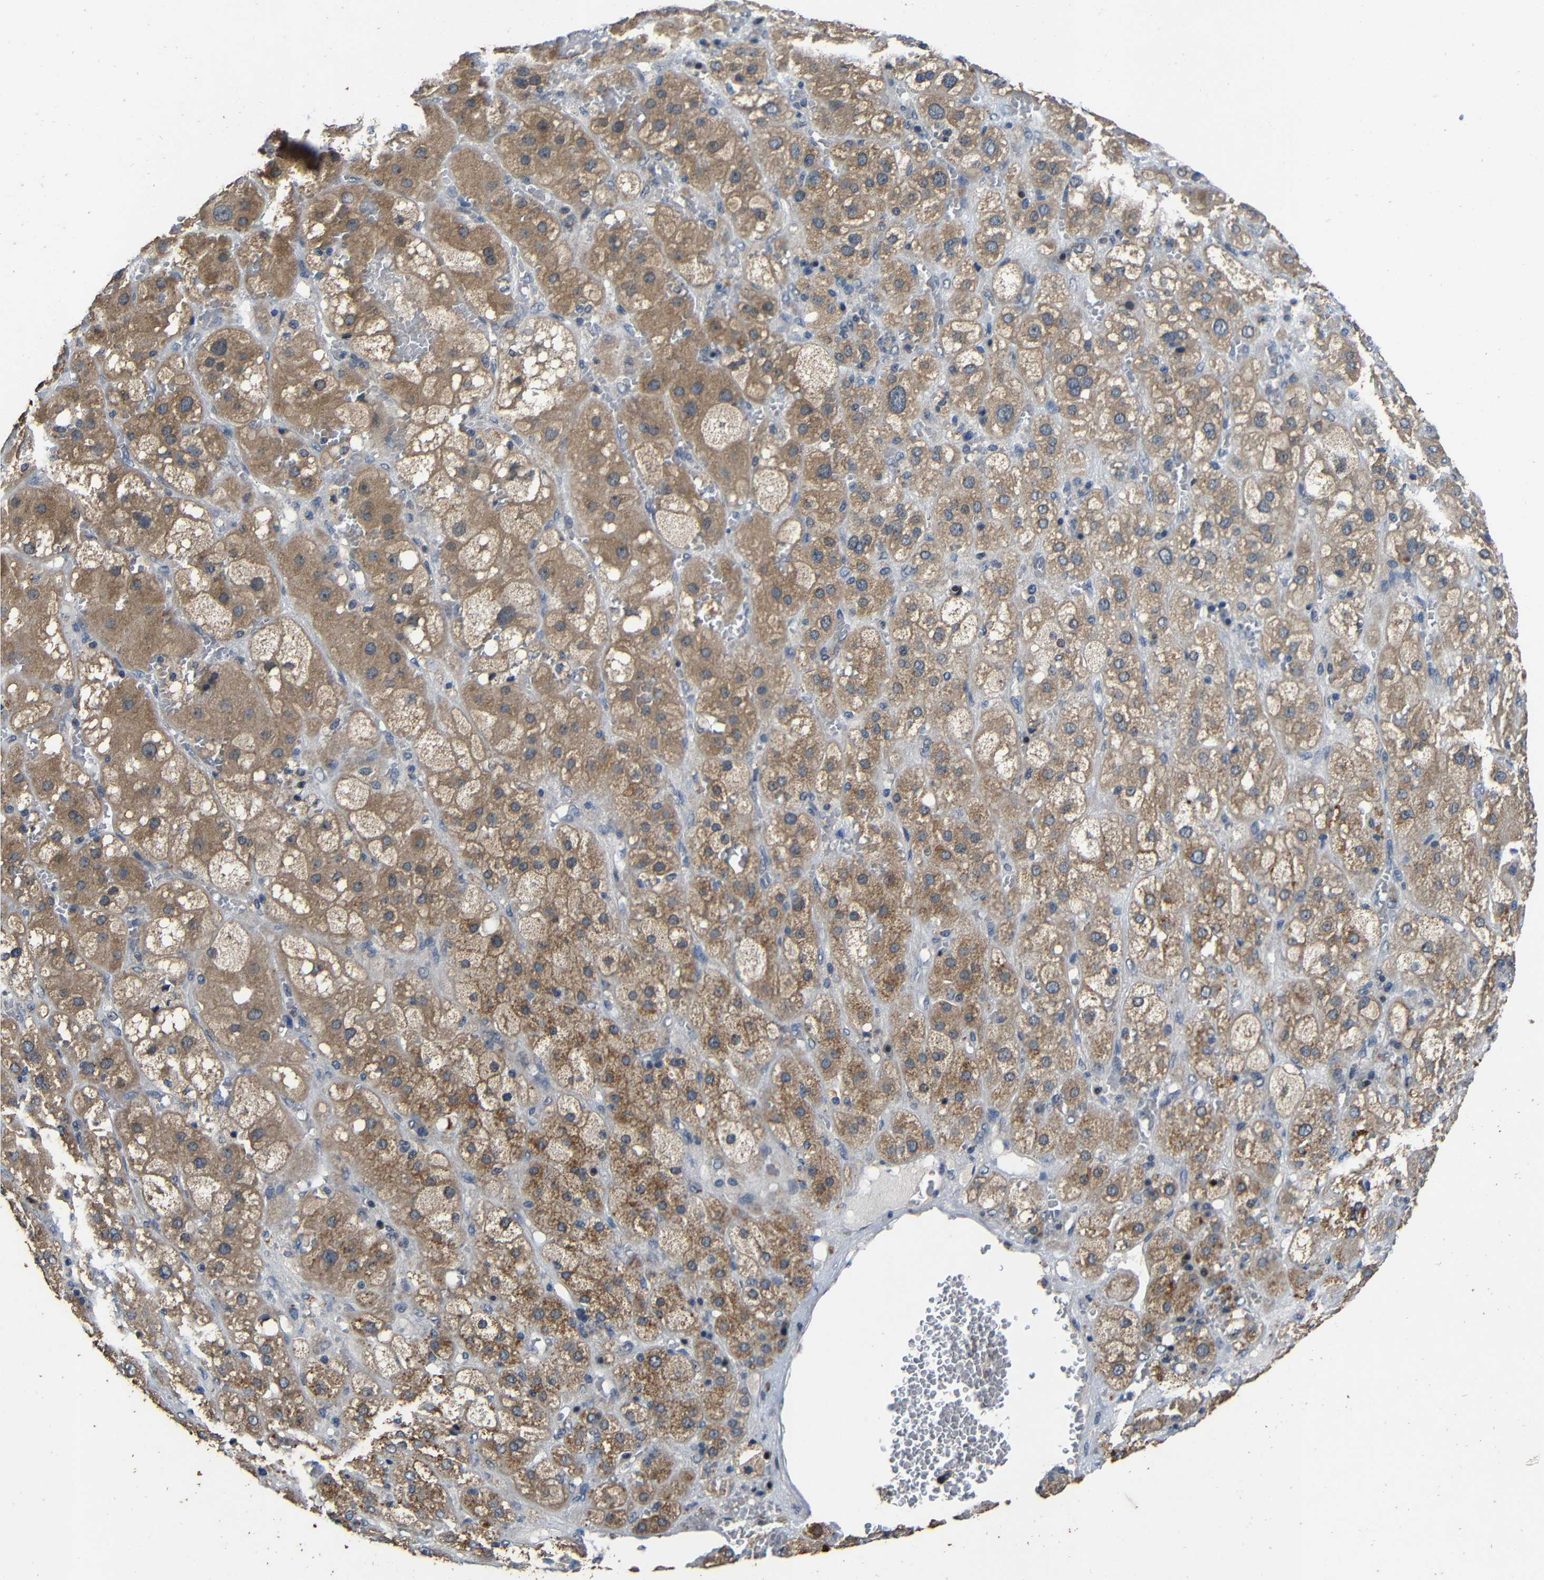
{"staining": {"intensity": "moderate", "quantity": ">75%", "location": "cytoplasmic/membranous"}, "tissue": "adrenal gland", "cell_type": "Glandular cells", "image_type": "normal", "snomed": [{"axis": "morphology", "description": "Normal tissue, NOS"}, {"axis": "topography", "description": "Adrenal gland"}], "caption": "Adrenal gland stained with IHC exhibits moderate cytoplasmic/membranous staining in about >75% of glandular cells. The staining was performed using DAB, with brown indicating positive protein expression. Nuclei are stained blue with hematoxylin.", "gene": "C6orf89", "patient": {"sex": "female", "age": 47}}